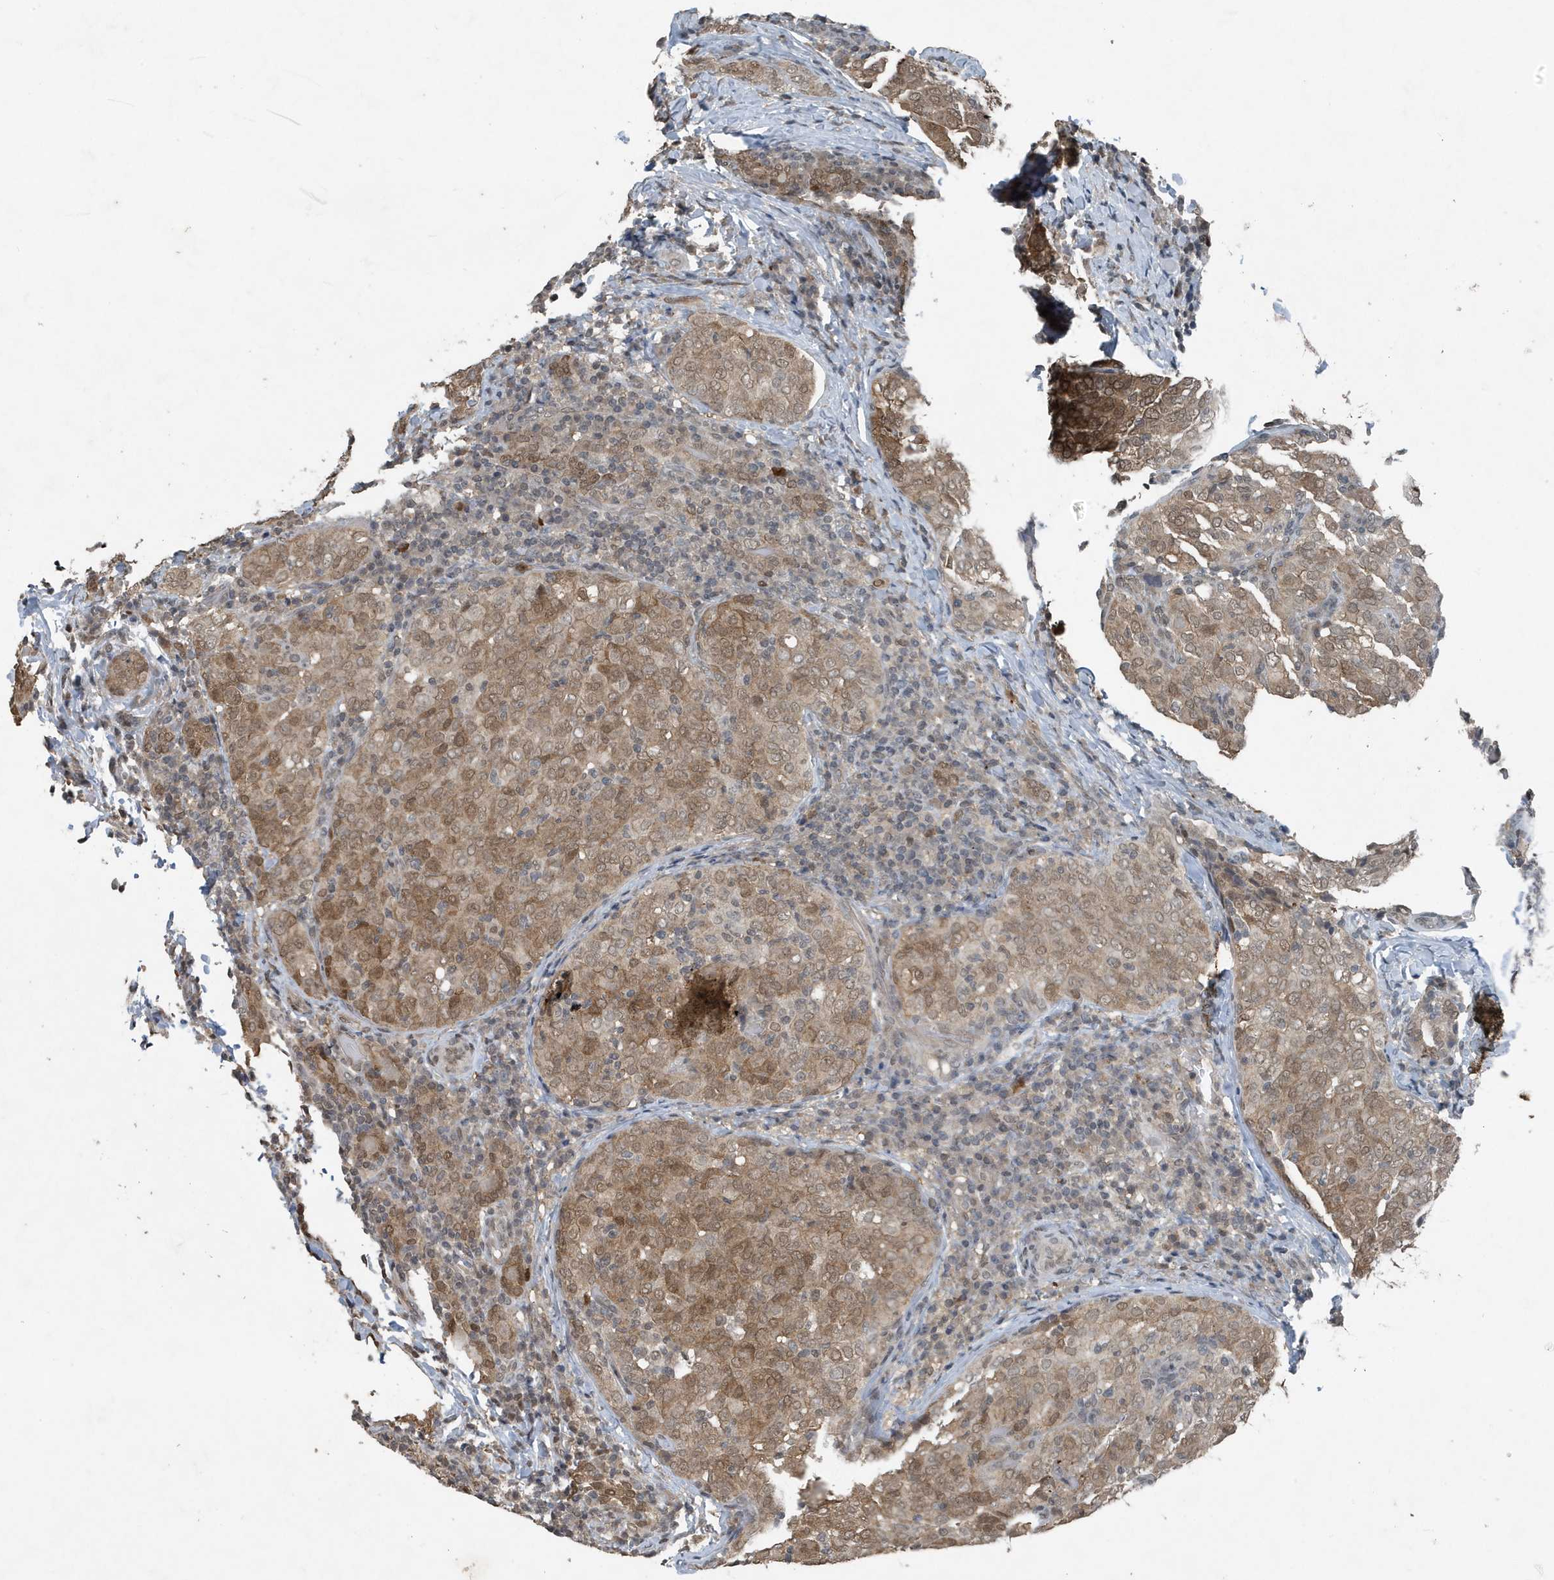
{"staining": {"intensity": "moderate", "quantity": ">75%", "location": "cytoplasmic/membranous,nuclear"}, "tissue": "thyroid cancer", "cell_type": "Tumor cells", "image_type": "cancer", "snomed": [{"axis": "morphology", "description": "Normal tissue, NOS"}, {"axis": "morphology", "description": "Papillary adenocarcinoma, NOS"}, {"axis": "topography", "description": "Thyroid gland"}], "caption": "DAB (3,3'-diaminobenzidine) immunohistochemical staining of human thyroid papillary adenocarcinoma exhibits moderate cytoplasmic/membranous and nuclear protein expression in approximately >75% of tumor cells.", "gene": "HSPA1A", "patient": {"sex": "female", "age": 30}}